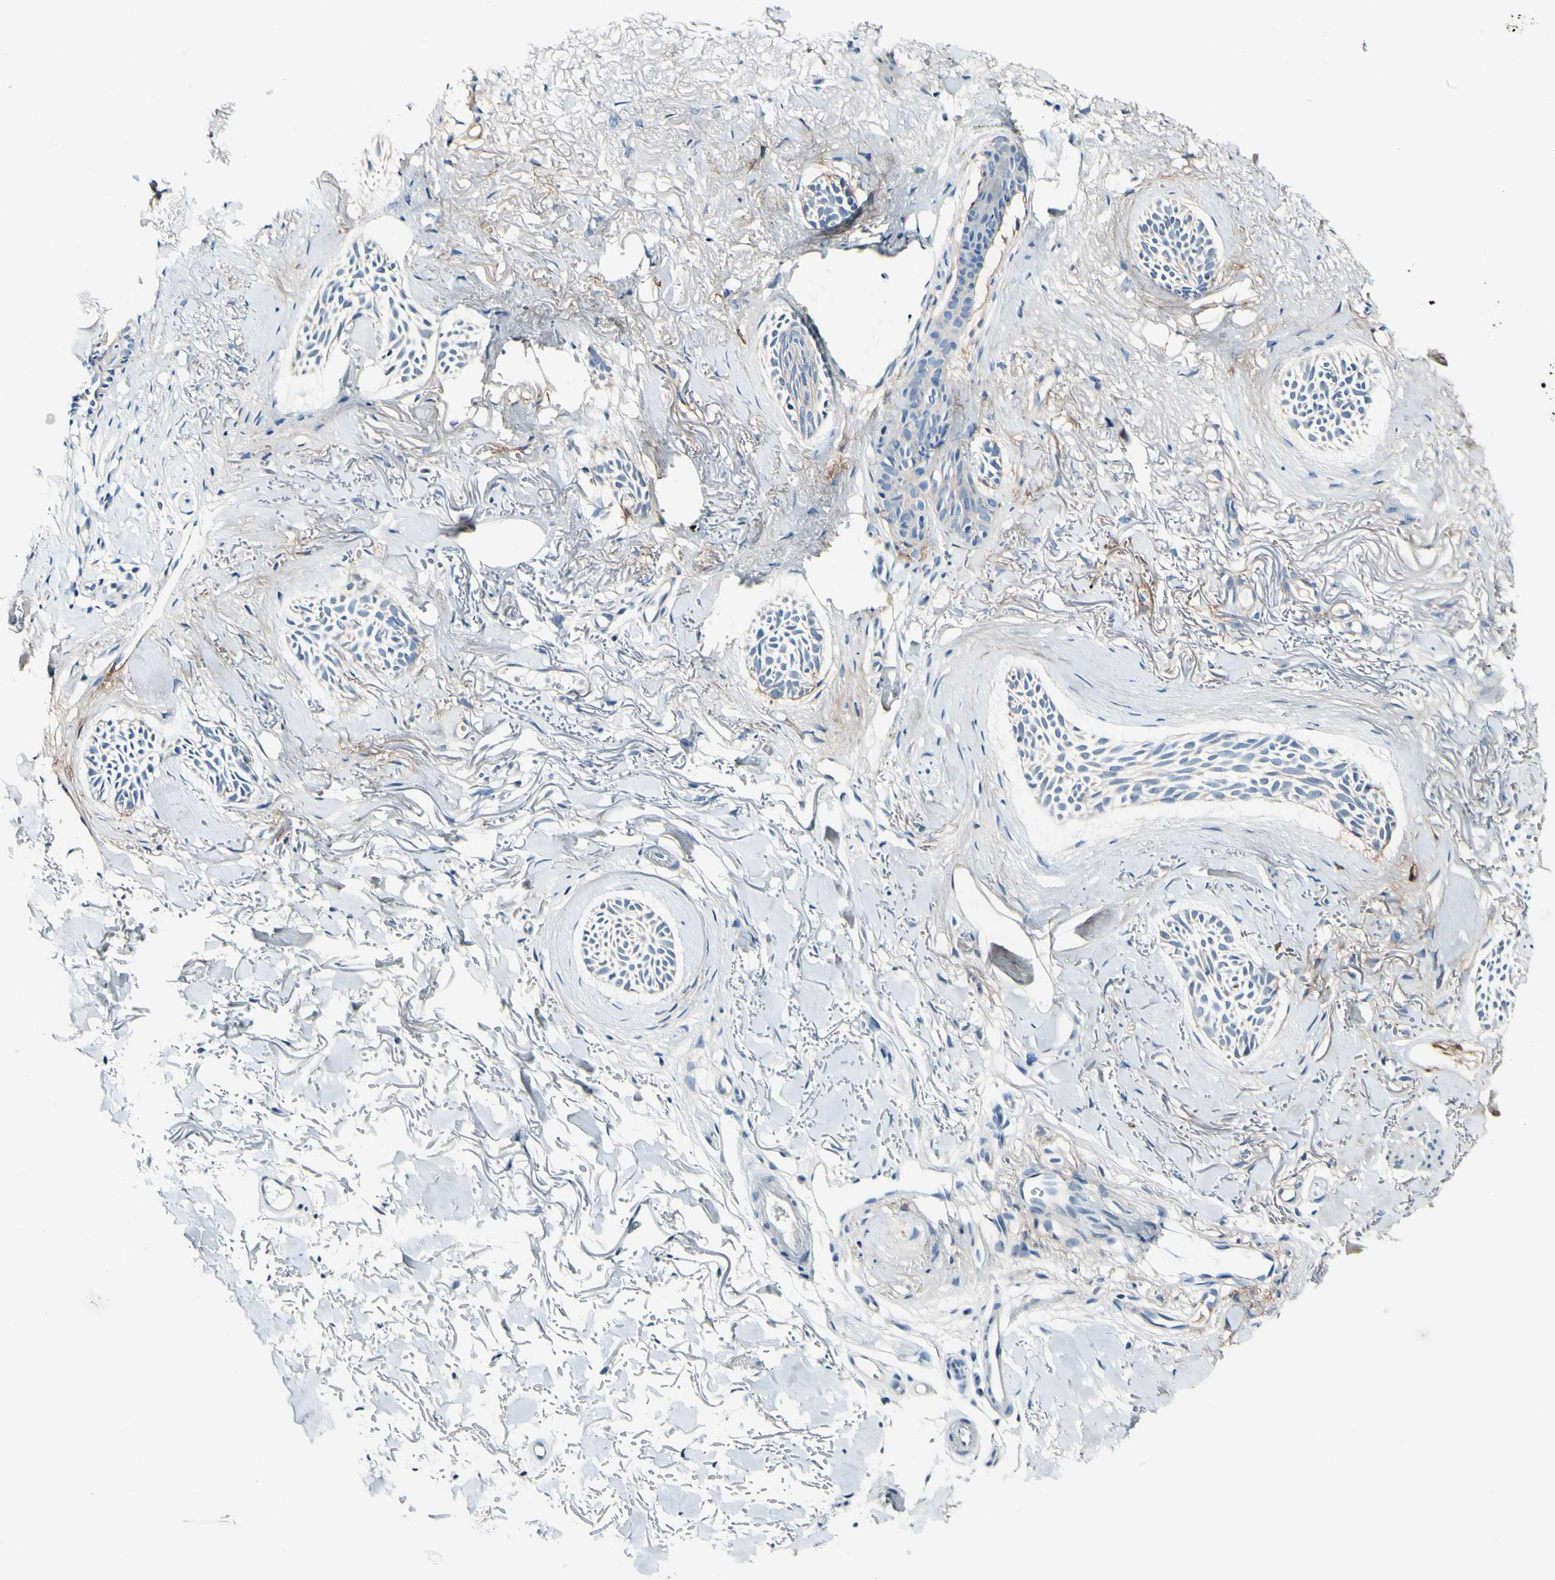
{"staining": {"intensity": "negative", "quantity": "none", "location": "none"}, "tissue": "skin cancer", "cell_type": "Tumor cells", "image_type": "cancer", "snomed": [{"axis": "morphology", "description": "Normal tissue, NOS"}, {"axis": "morphology", "description": "Basal cell carcinoma"}, {"axis": "topography", "description": "Skin"}], "caption": "IHC photomicrograph of skin cancer (basal cell carcinoma) stained for a protein (brown), which exhibits no positivity in tumor cells.", "gene": "COL6A3", "patient": {"sex": "female", "age": 84}}